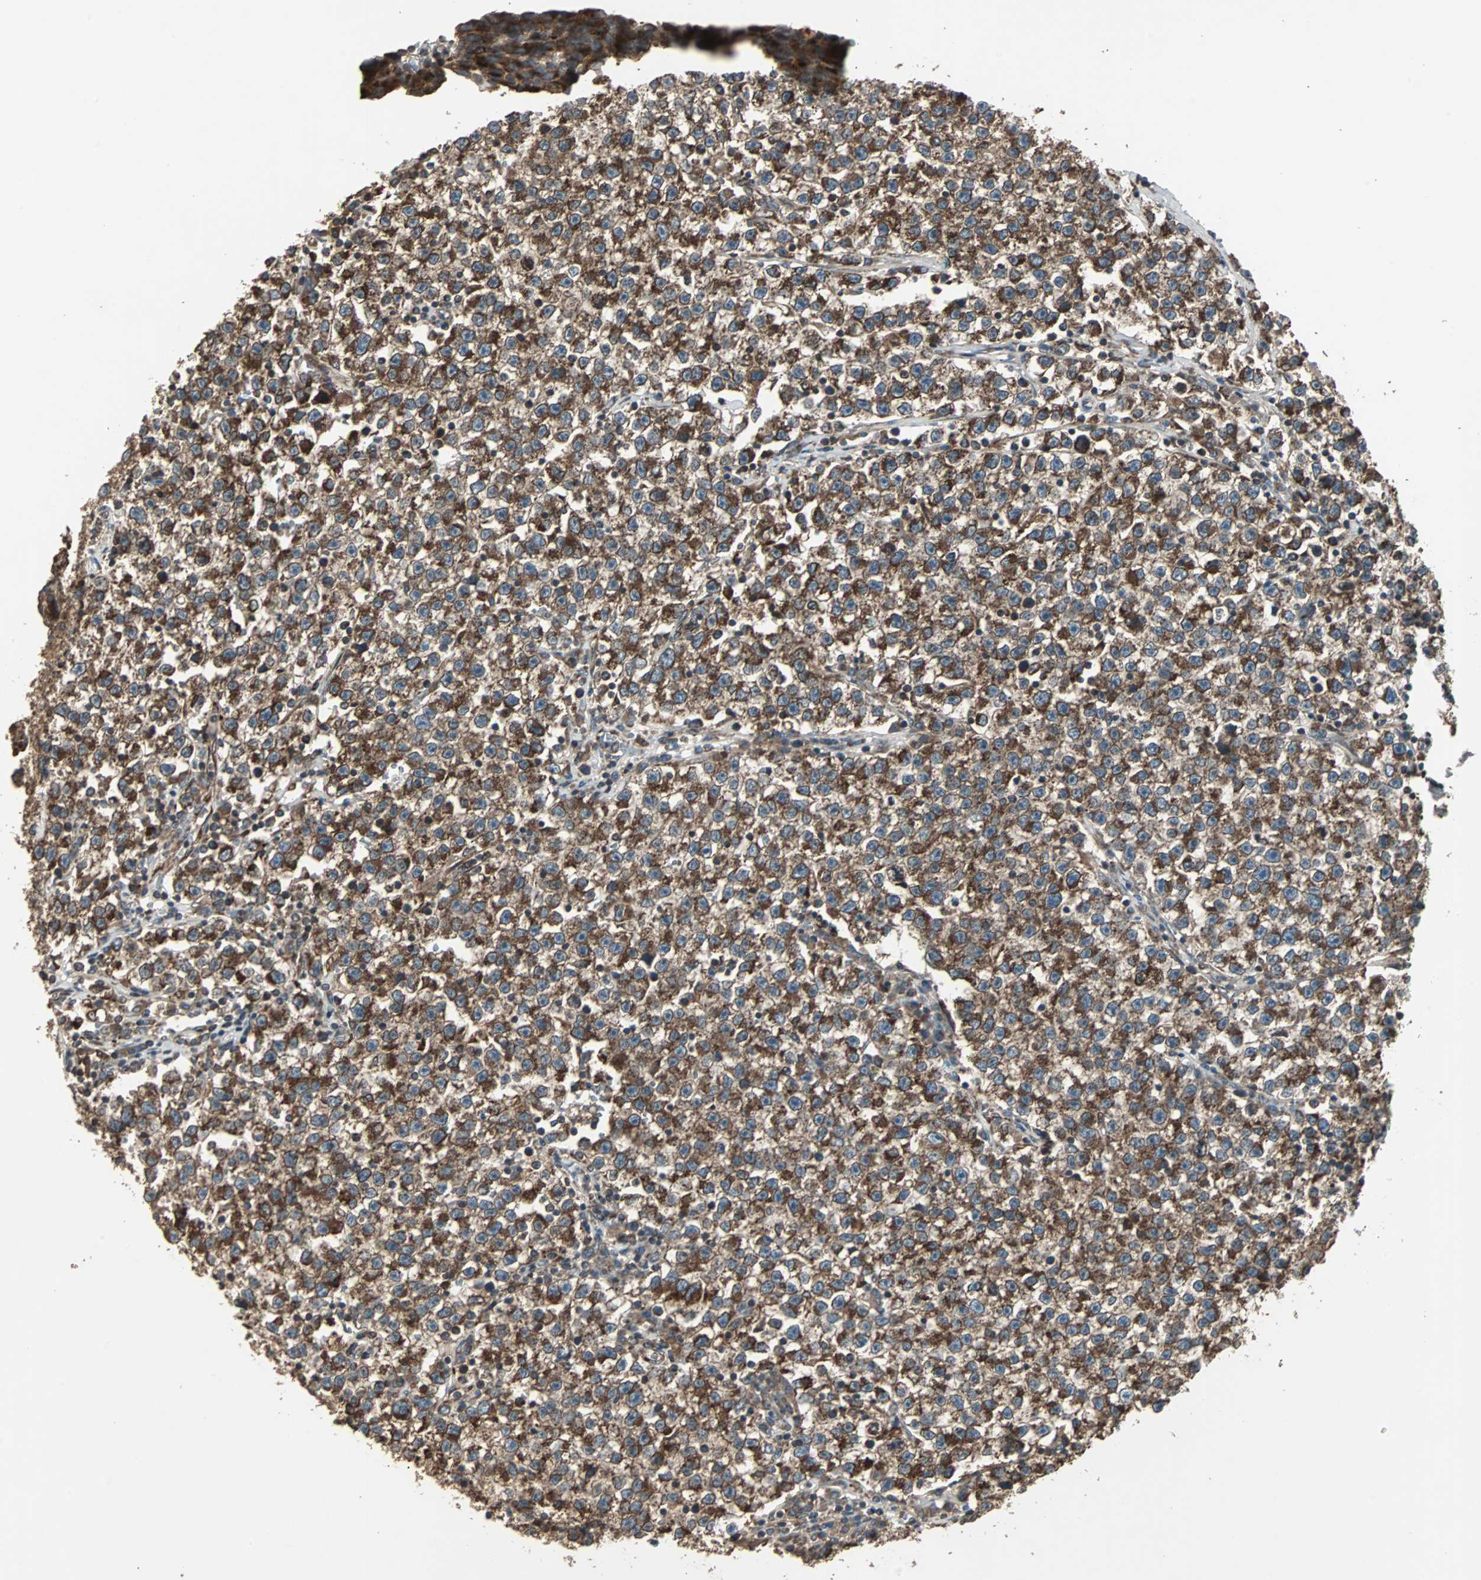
{"staining": {"intensity": "strong", "quantity": ">75%", "location": "cytoplasmic/membranous"}, "tissue": "testis cancer", "cell_type": "Tumor cells", "image_type": "cancer", "snomed": [{"axis": "morphology", "description": "Seminoma, NOS"}, {"axis": "topography", "description": "Testis"}], "caption": "Strong cytoplasmic/membranous staining is seen in approximately >75% of tumor cells in testis seminoma.", "gene": "RAB7A", "patient": {"sex": "male", "age": 22}}